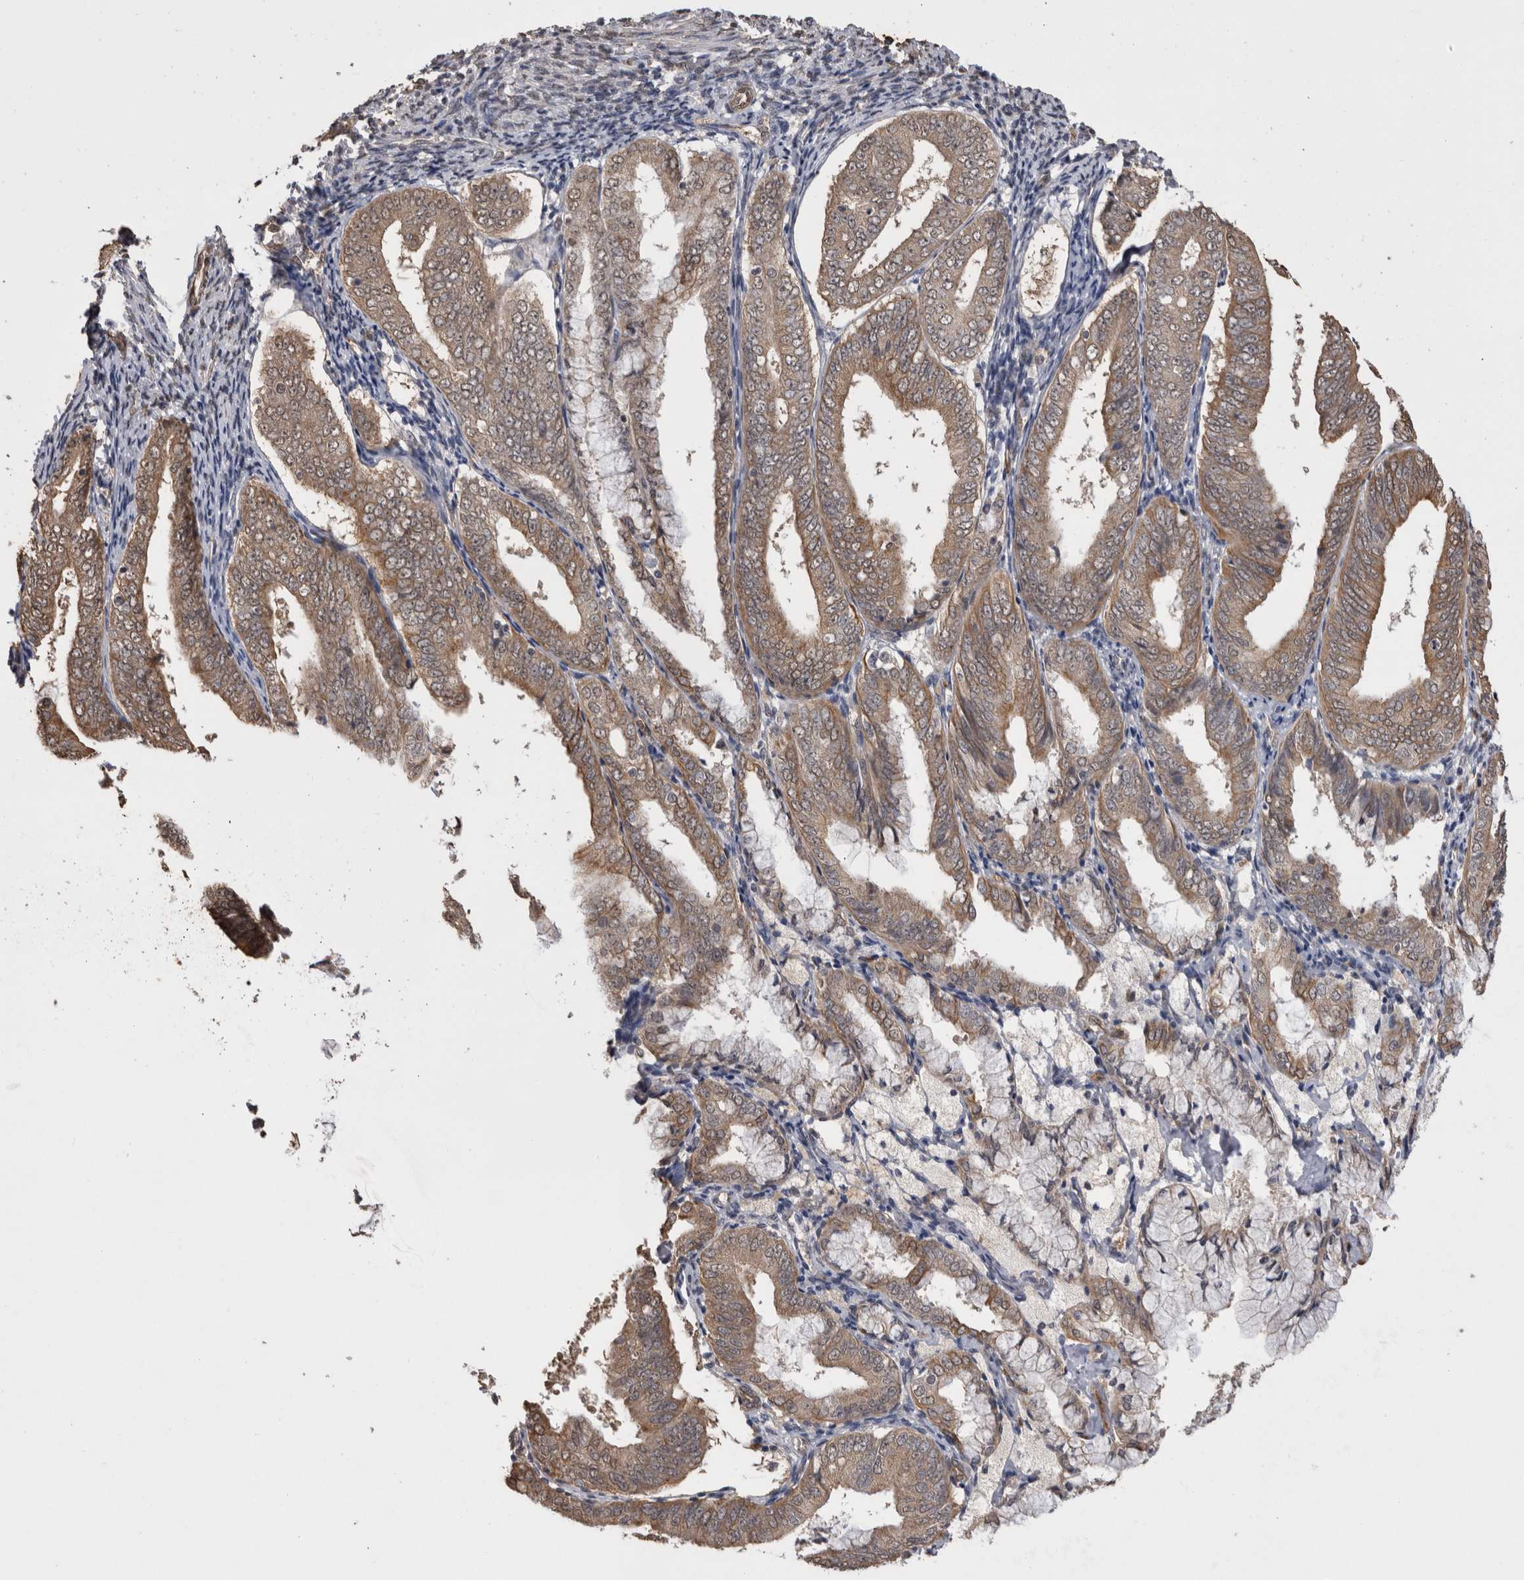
{"staining": {"intensity": "weak", "quantity": ">75%", "location": "cytoplasmic/membranous"}, "tissue": "endometrial cancer", "cell_type": "Tumor cells", "image_type": "cancer", "snomed": [{"axis": "morphology", "description": "Adenocarcinoma, NOS"}, {"axis": "topography", "description": "Endometrium"}], "caption": "Endometrial cancer stained with a protein marker exhibits weak staining in tumor cells.", "gene": "PAK4", "patient": {"sex": "female", "age": 63}}